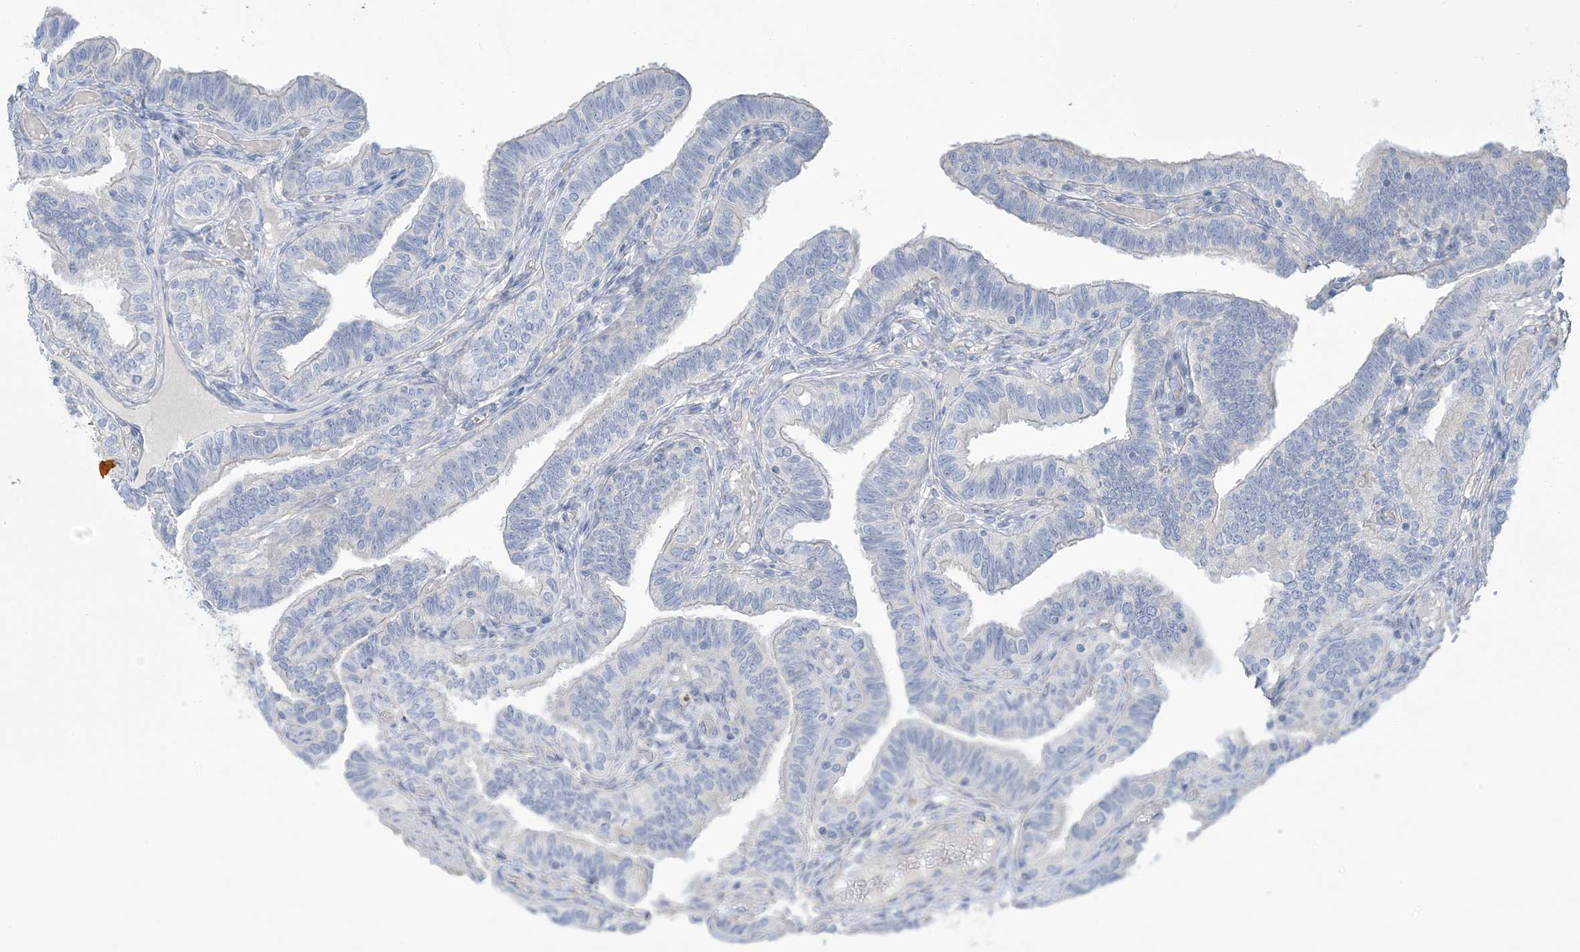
{"staining": {"intensity": "negative", "quantity": "none", "location": "none"}, "tissue": "fallopian tube", "cell_type": "Glandular cells", "image_type": "normal", "snomed": [{"axis": "morphology", "description": "Normal tissue, NOS"}, {"axis": "topography", "description": "Fallopian tube"}], "caption": "Glandular cells show no significant positivity in benign fallopian tube. (Immunohistochemistry, brightfield microscopy, high magnification).", "gene": "MTHFD2L", "patient": {"sex": "female", "age": 39}}